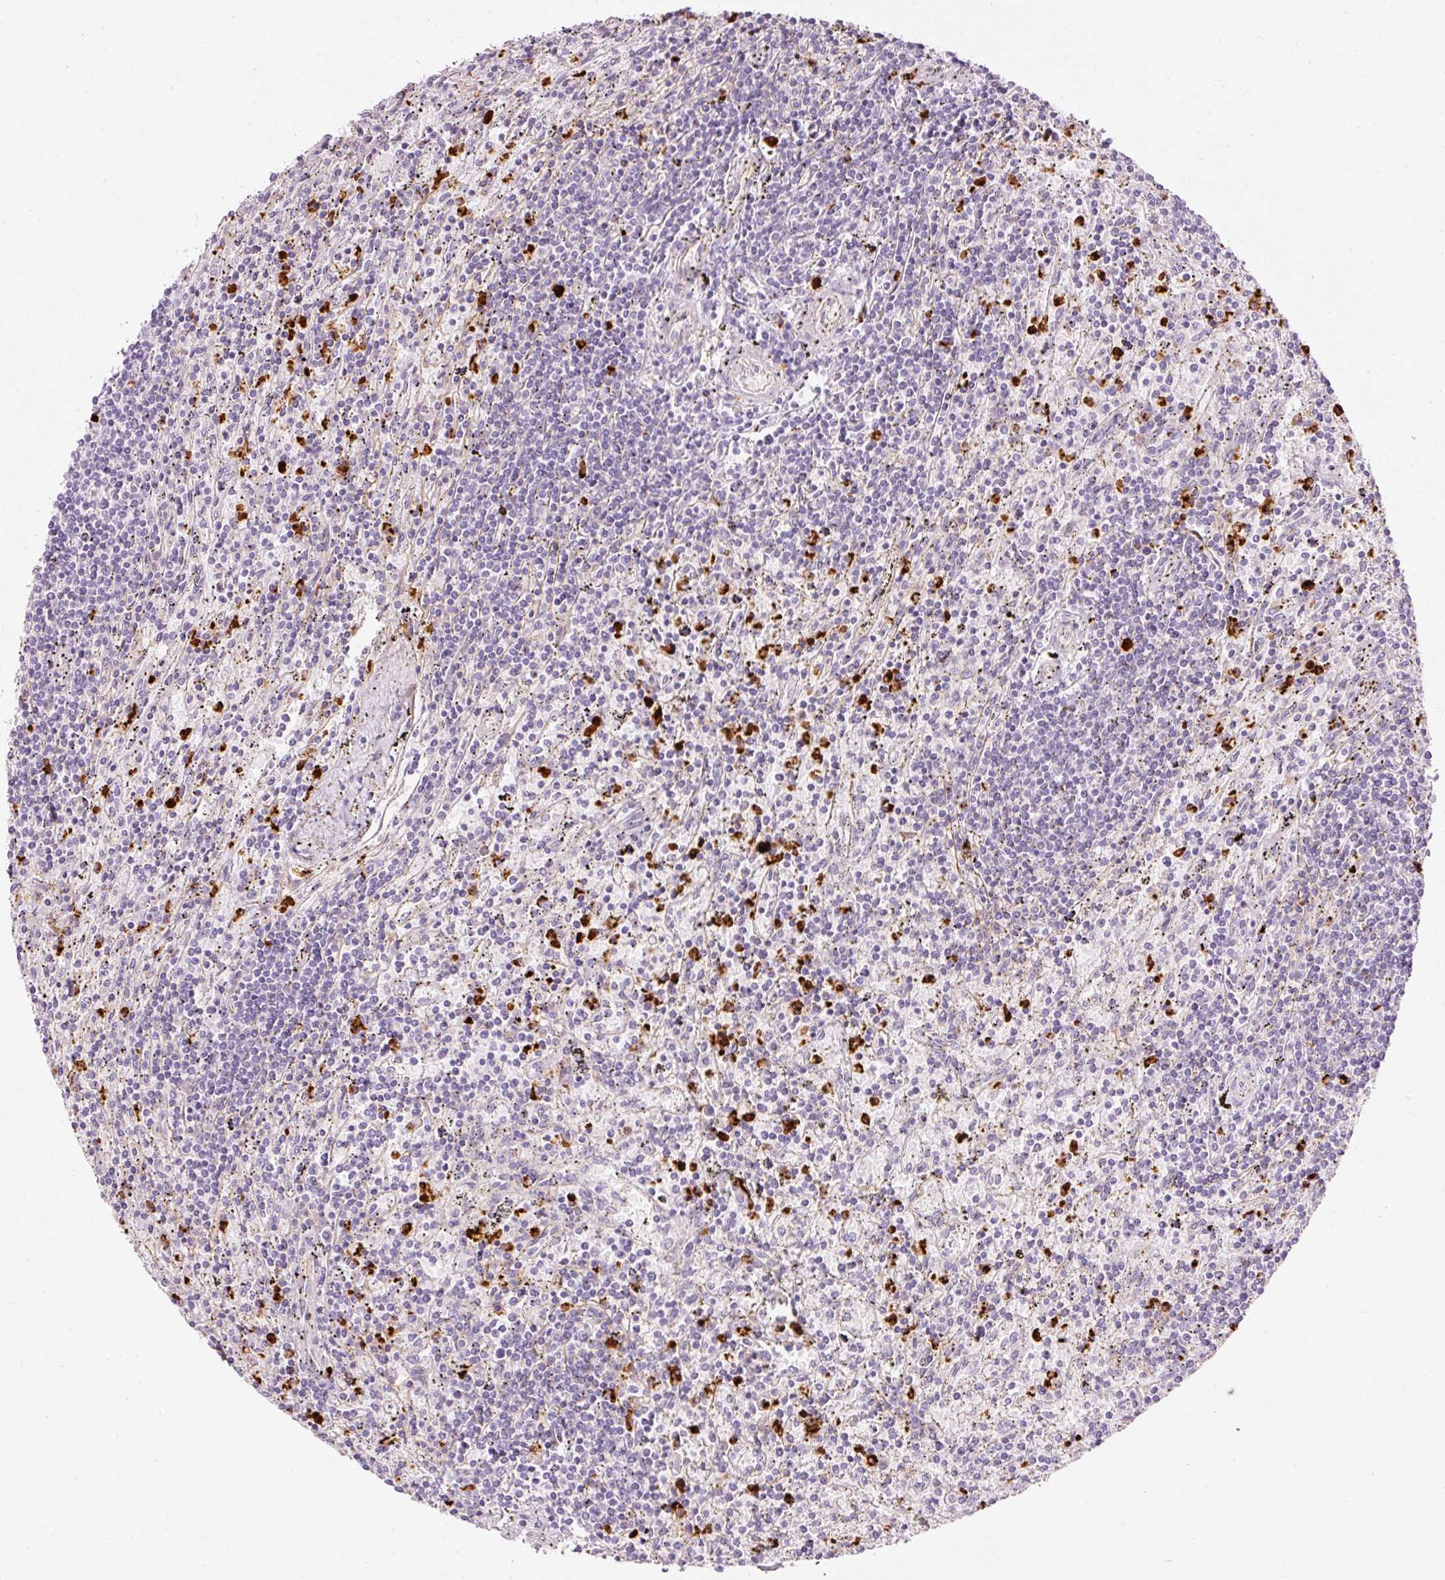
{"staining": {"intensity": "negative", "quantity": "none", "location": "none"}, "tissue": "lymphoma", "cell_type": "Tumor cells", "image_type": "cancer", "snomed": [{"axis": "morphology", "description": "Malignant lymphoma, non-Hodgkin's type, Low grade"}, {"axis": "topography", "description": "Spleen"}], "caption": "IHC micrograph of neoplastic tissue: human malignant lymphoma, non-Hodgkin's type (low-grade) stained with DAB shows no significant protein expression in tumor cells.", "gene": "MAP3K3", "patient": {"sex": "male", "age": 76}}